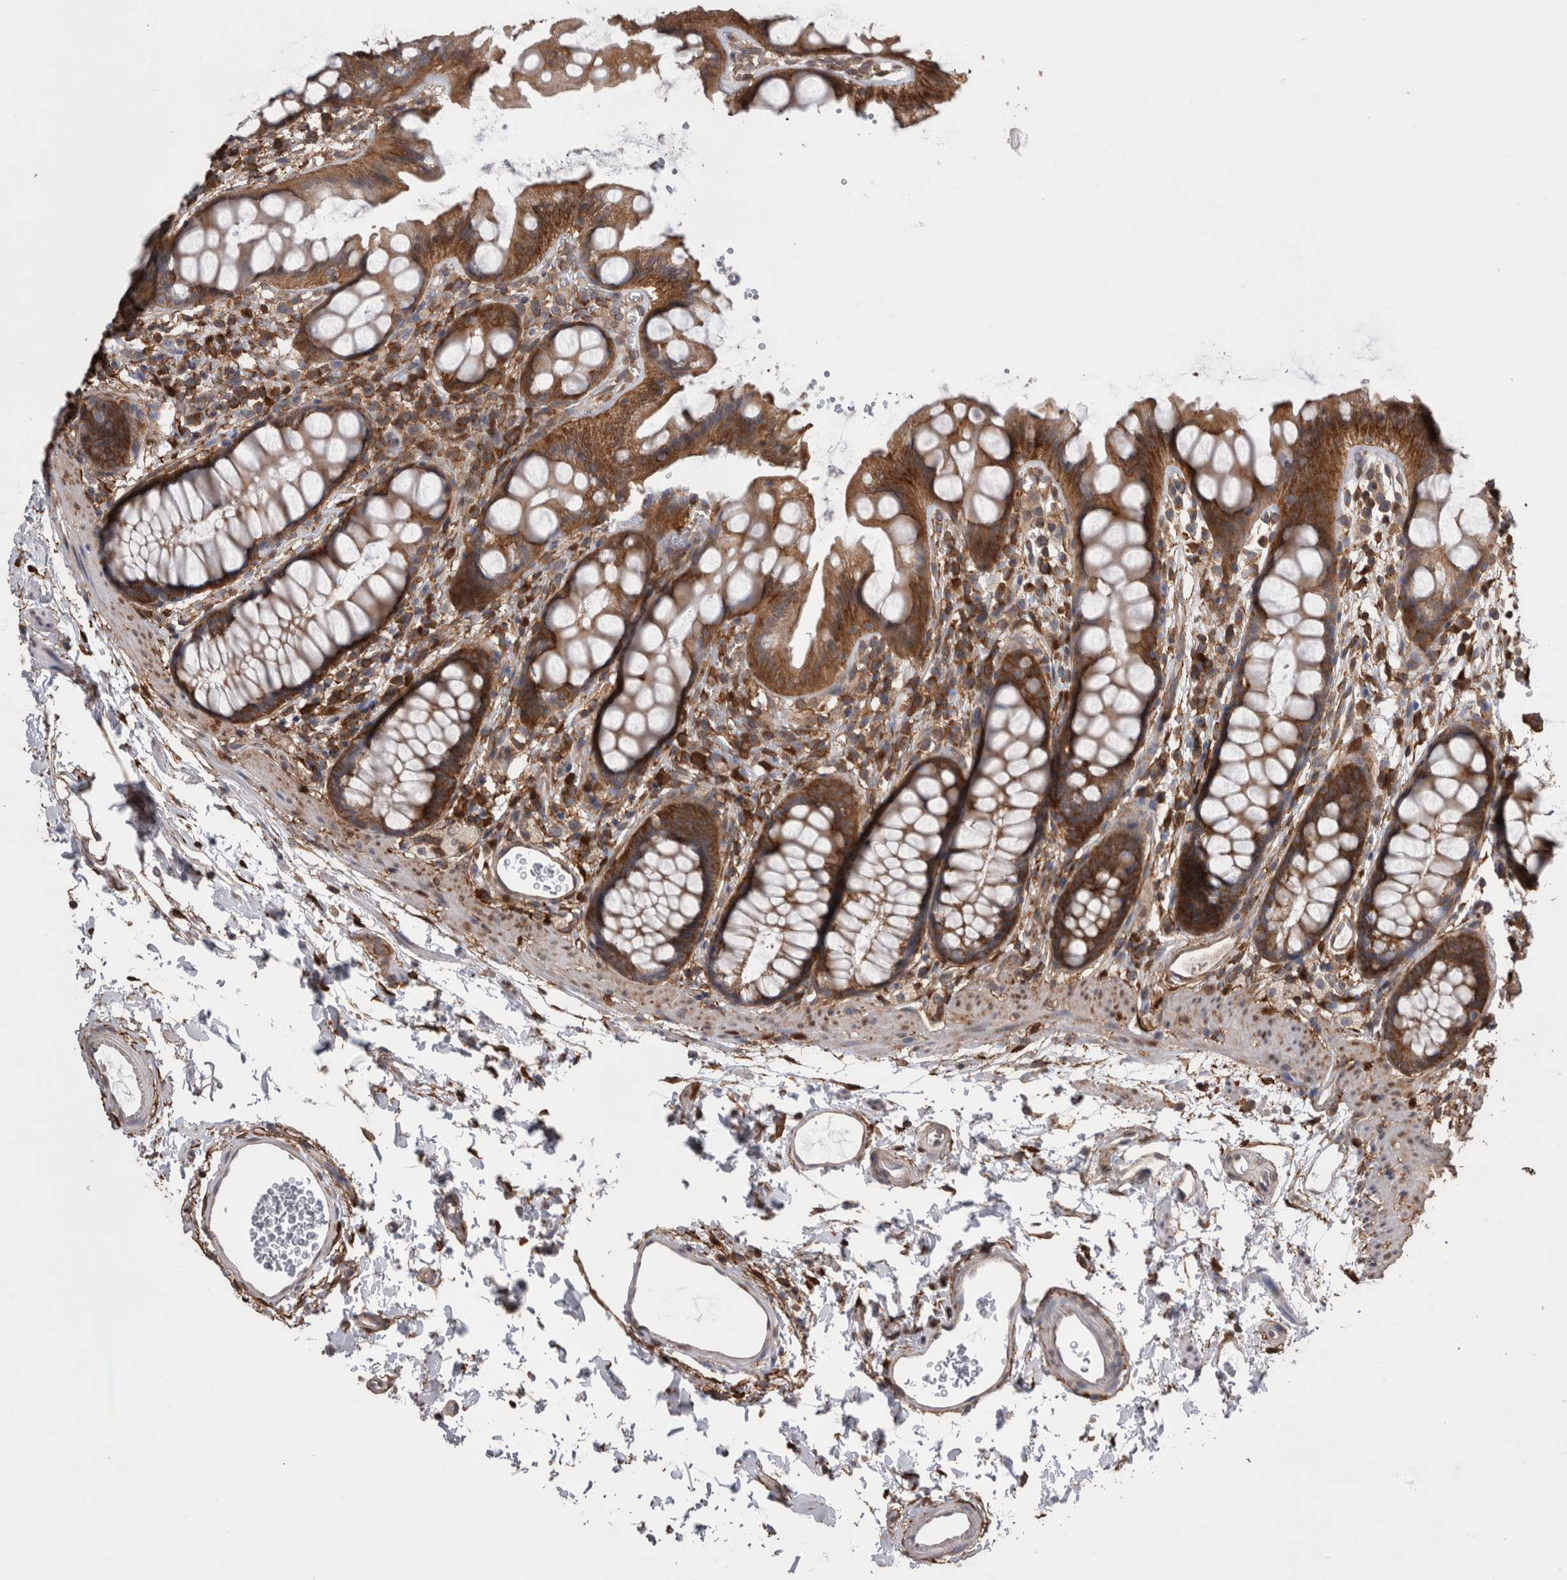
{"staining": {"intensity": "strong", "quantity": ">75%", "location": "cytoplasmic/membranous"}, "tissue": "rectum", "cell_type": "Glandular cells", "image_type": "normal", "snomed": [{"axis": "morphology", "description": "Normal tissue, NOS"}, {"axis": "topography", "description": "Rectum"}], "caption": "Human rectum stained with a brown dye exhibits strong cytoplasmic/membranous positive expression in approximately >75% of glandular cells.", "gene": "DDX6", "patient": {"sex": "female", "age": 65}}